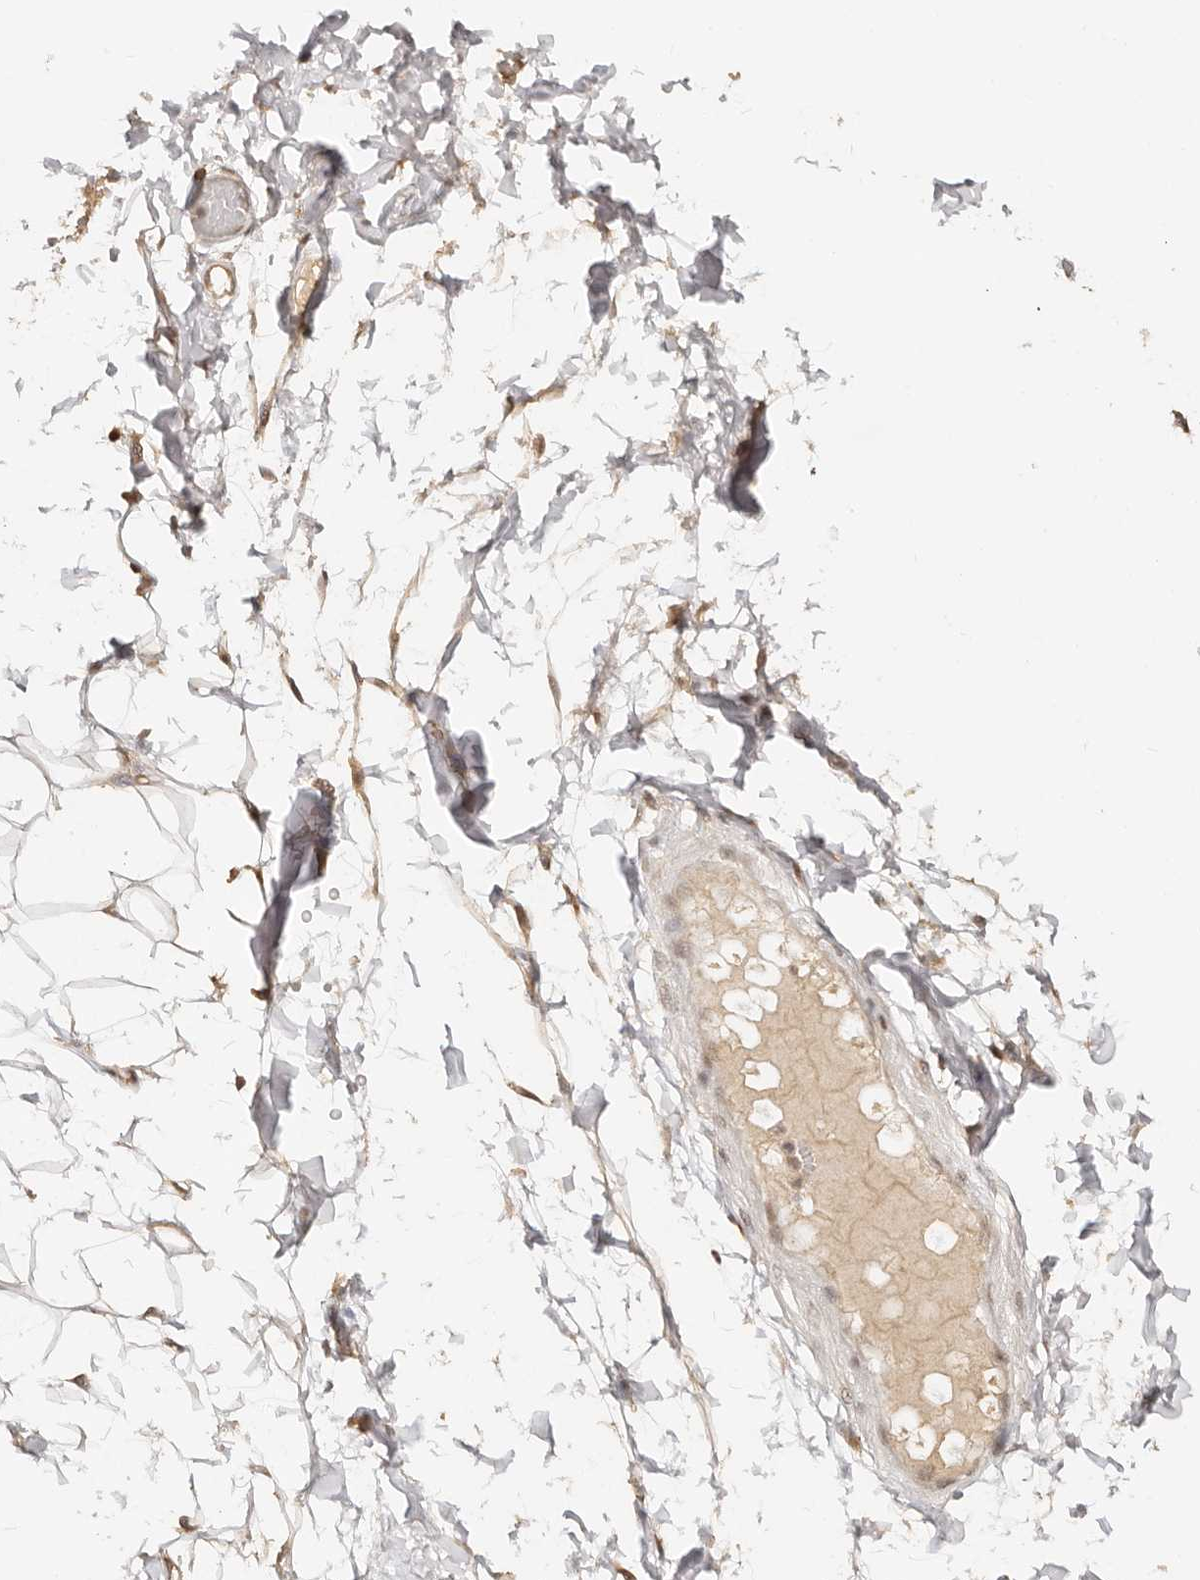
{"staining": {"intensity": "moderate", "quantity": ">75%", "location": "cytoplasmic/membranous"}, "tissue": "adipose tissue", "cell_type": "Adipocytes", "image_type": "normal", "snomed": [{"axis": "morphology", "description": "Normal tissue, NOS"}, {"axis": "topography", "description": "Adipose tissue"}, {"axis": "topography", "description": "Vascular tissue"}, {"axis": "topography", "description": "Peripheral nerve tissue"}], "caption": "Immunohistochemical staining of normal human adipose tissue reveals >75% levels of moderate cytoplasmic/membranous protein positivity in approximately >75% of adipocytes. (DAB (3,3'-diaminobenzidine) = brown stain, brightfield microscopy at high magnification).", "gene": "PSMA5", "patient": {"sex": "male", "age": 25}}